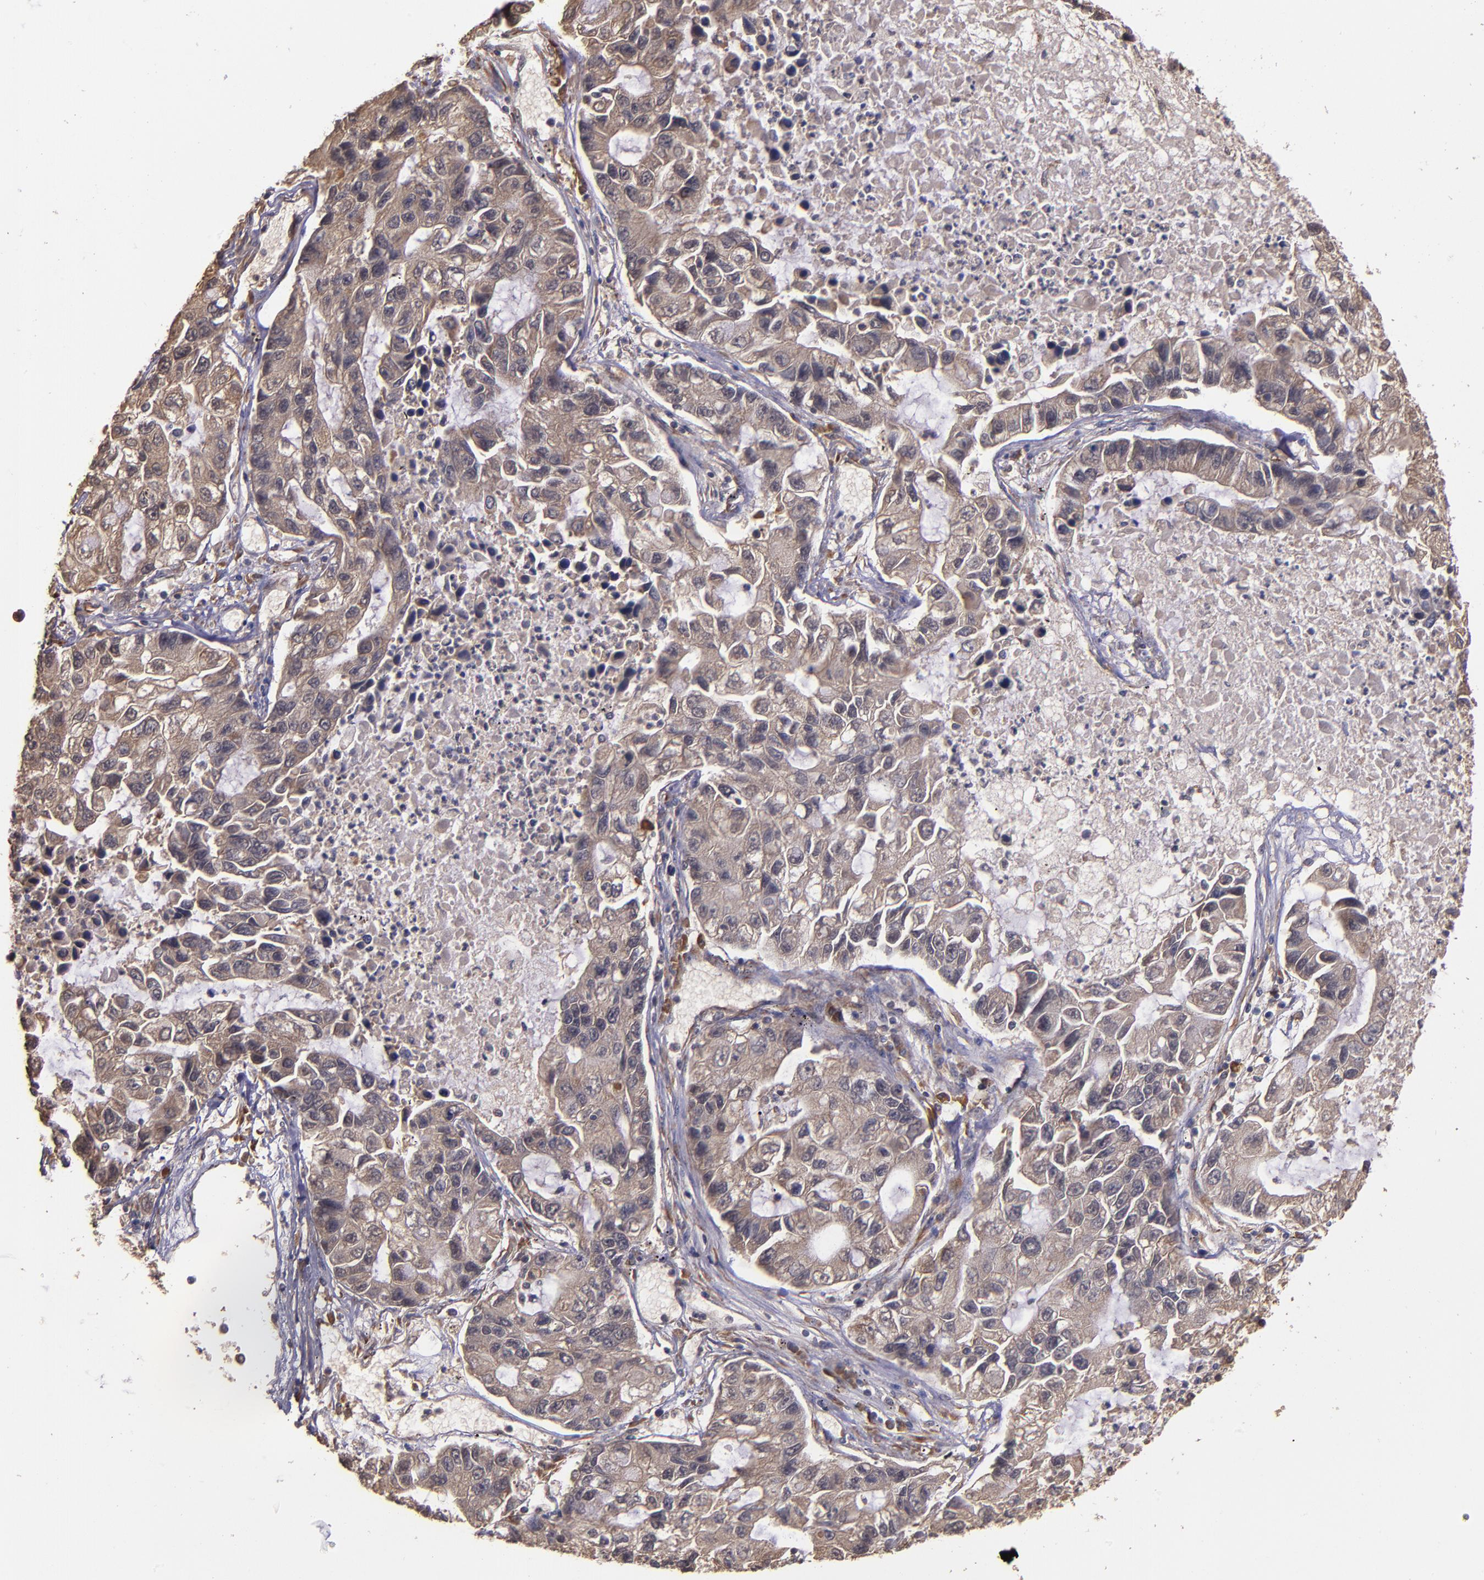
{"staining": {"intensity": "moderate", "quantity": ">75%", "location": "cytoplasmic/membranous"}, "tissue": "lung cancer", "cell_type": "Tumor cells", "image_type": "cancer", "snomed": [{"axis": "morphology", "description": "Adenocarcinoma, NOS"}, {"axis": "topography", "description": "Lung"}], "caption": "Immunohistochemistry (IHC) micrograph of neoplastic tissue: human lung cancer (adenocarcinoma) stained using immunohistochemistry (IHC) exhibits medium levels of moderate protein expression localized specifically in the cytoplasmic/membranous of tumor cells, appearing as a cytoplasmic/membranous brown color.", "gene": "PRAF2", "patient": {"sex": "female", "age": 51}}